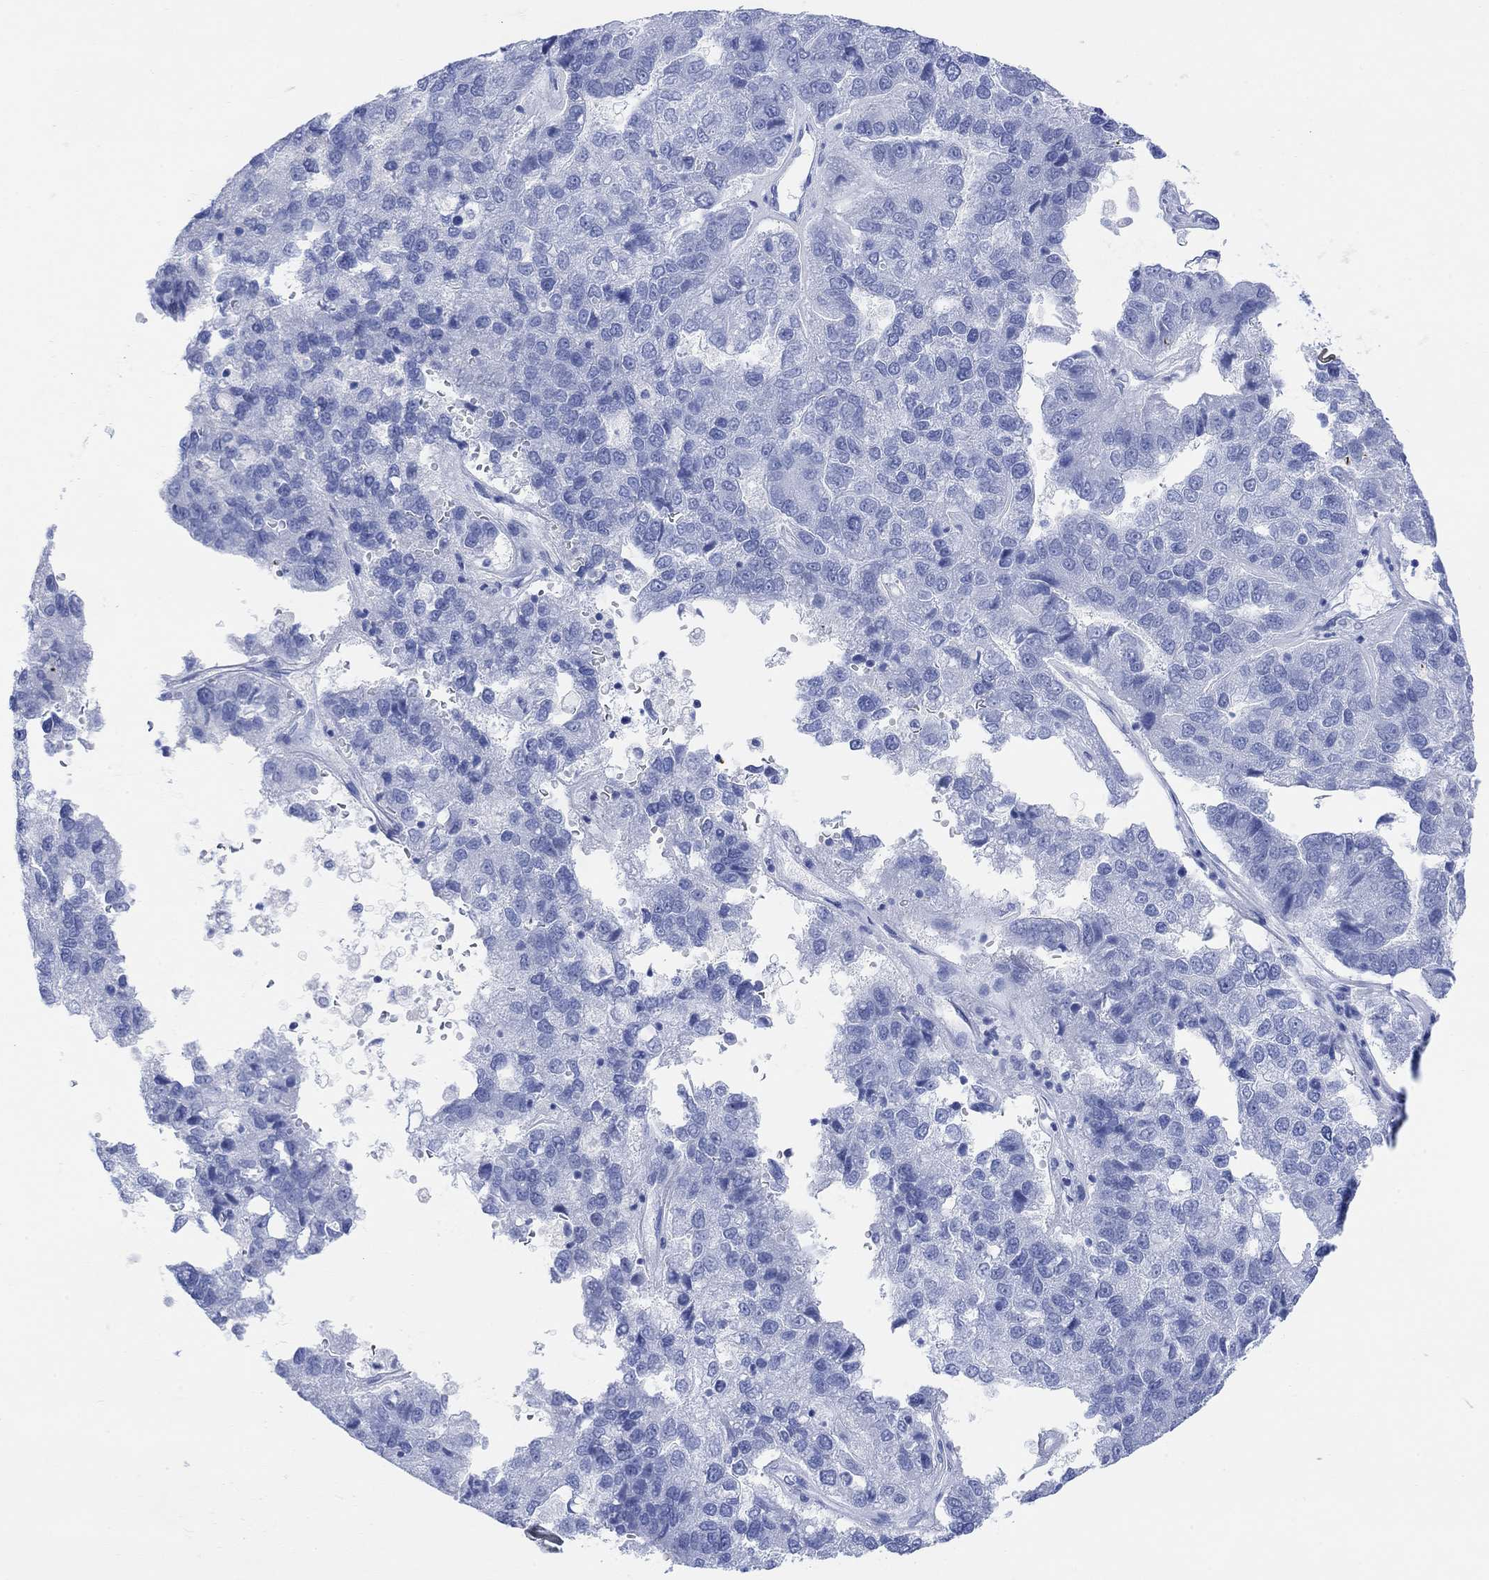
{"staining": {"intensity": "negative", "quantity": "none", "location": "none"}, "tissue": "pancreatic cancer", "cell_type": "Tumor cells", "image_type": "cancer", "snomed": [{"axis": "morphology", "description": "Adenocarcinoma, NOS"}, {"axis": "topography", "description": "Pancreas"}], "caption": "A photomicrograph of human pancreatic cancer is negative for staining in tumor cells. Nuclei are stained in blue.", "gene": "GNG13", "patient": {"sex": "female", "age": 61}}